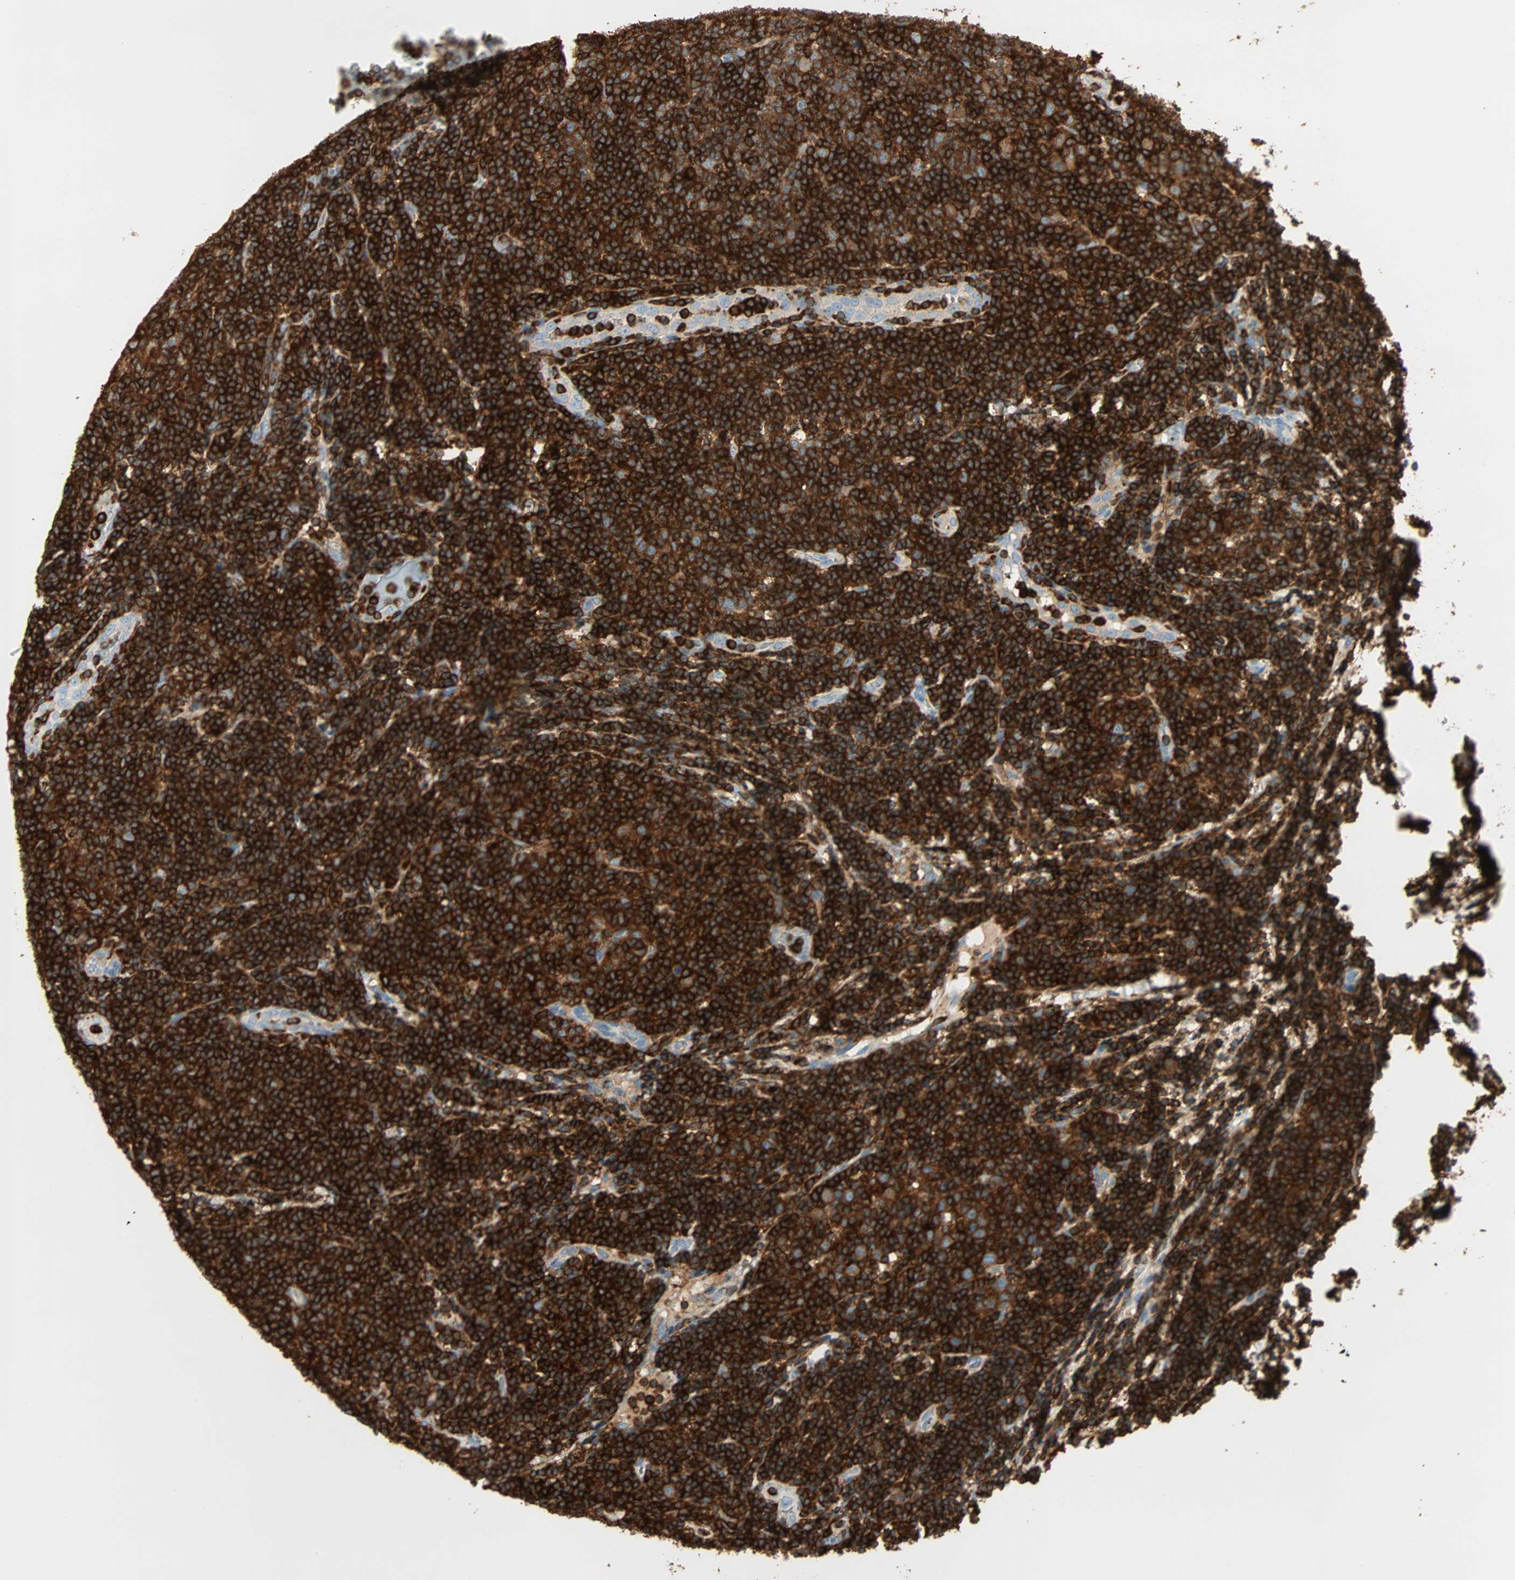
{"staining": {"intensity": "strong", "quantity": ">75%", "location": "cytoplasmic/membranous"}, "tissue": "lymphoma", "cell_type": "Tumor cells", "image_type": "cancer", "snomed": [{"axis": "morphology", "description": "Malignant lymphoma, non-Hodgkin's type, Low grade"}, {"axis": "topography", "description": "Lymph node"}], "caption": "DAB immunohistochemical staining of lymphoma demonstrates strong cytoplasmic/membranous protein expression in approximately >75% of tumor cells.", "gene": "FMNL1", "patient": {"sex": "male", "age": 83}}